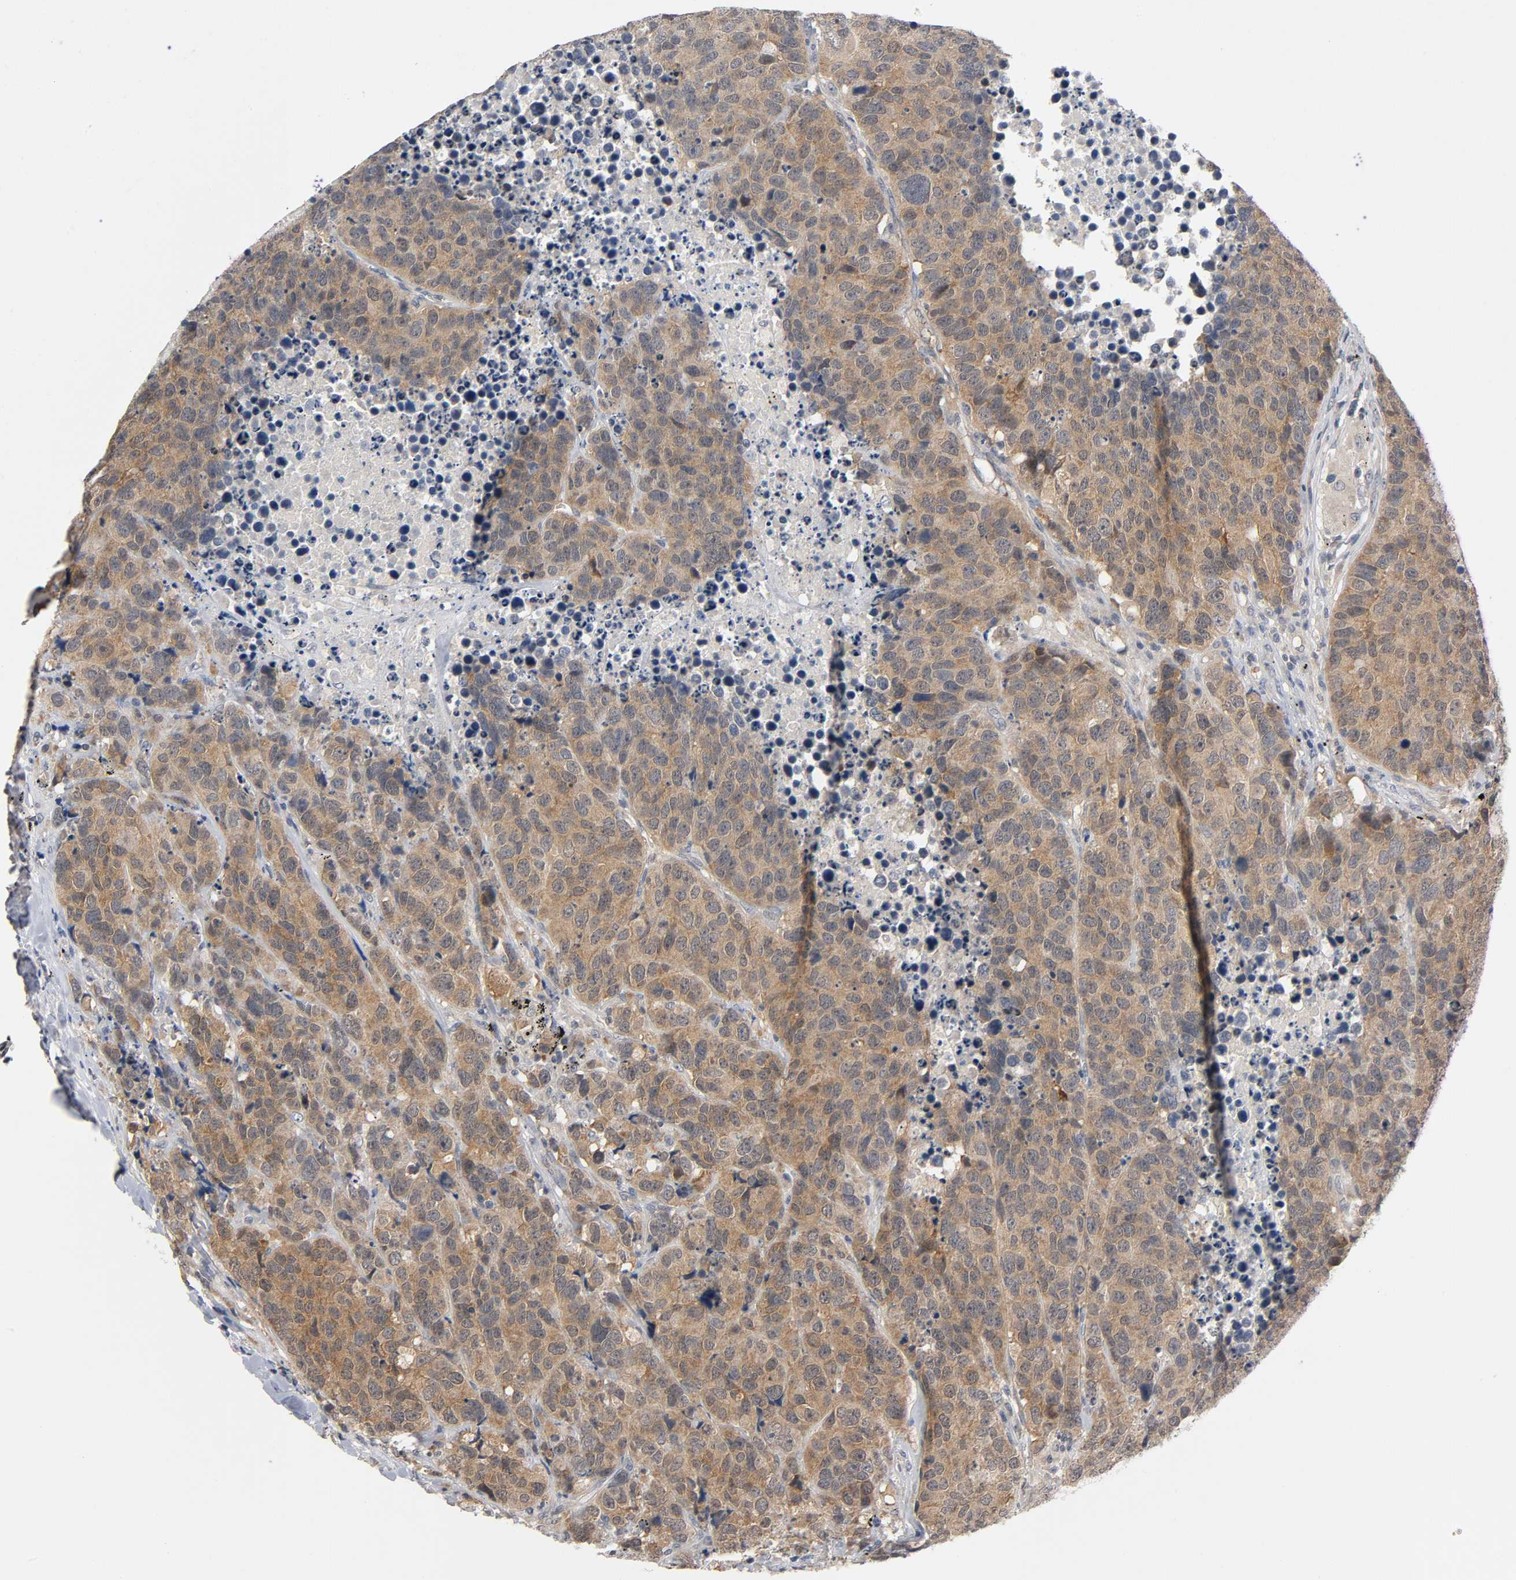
{"staining": {"intensity": "moderate", "quantity": ">75%", "location": "cytoplasmic/membranous"}, "tissue": "carcinoid", "cell_type": "Tumor cells", "image_type": "cancer", "snomed": [{"axis": "morphology", "description": "Carcinoid, malignant, NOS"}, {"axis": "topography", "description": "Lung"}], "caption": "Protein expression analysis of human malignant carcinoid reveals moderate cytoplasmic/membranous staining in approximately >75% of tumor cells.", "gene": "MAPK8", "patient": {"sex": "male", "age": 60}}